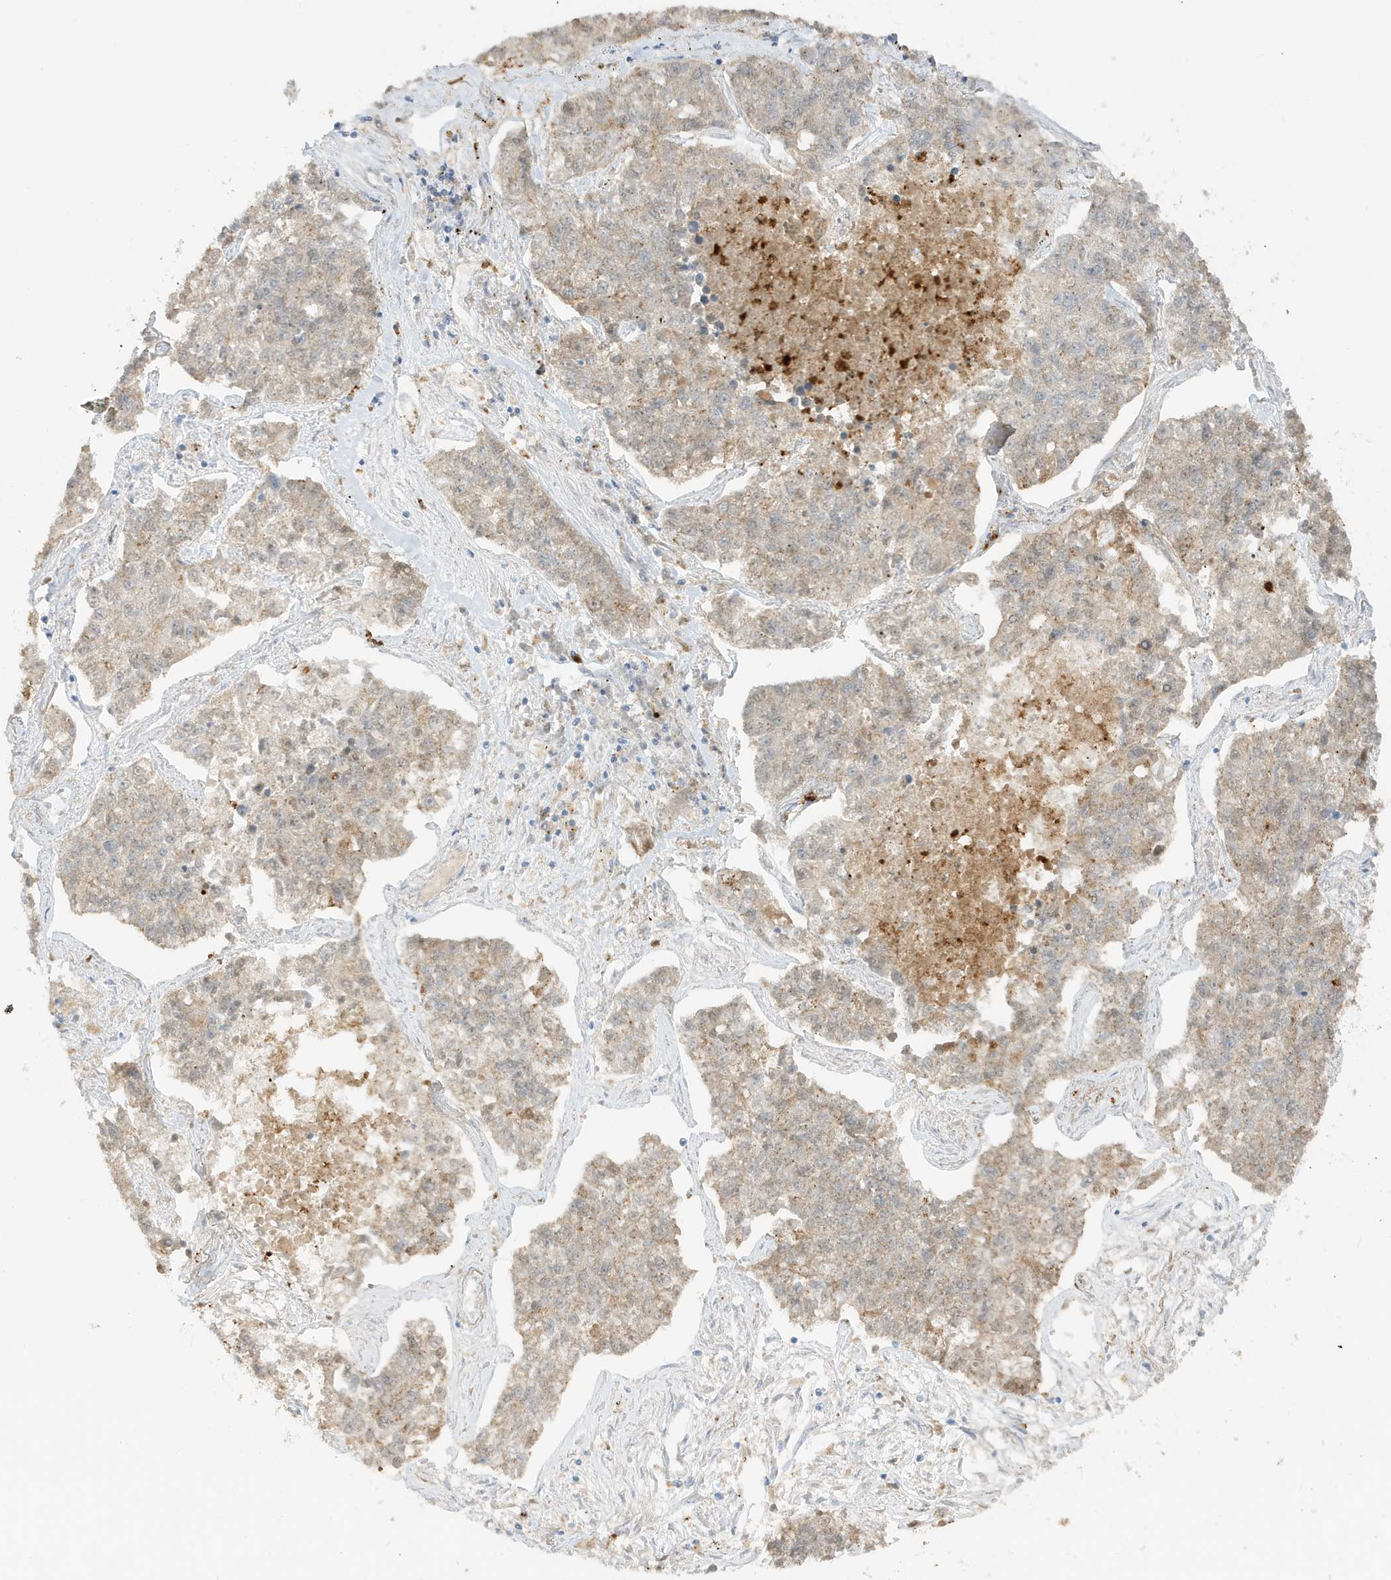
{"staining": {"intensity": "weak", "quantity": "25%-75%", "location": "cytoplasmic/membranous"}, "tissue": "lung cancer", "cell_type": "Tumor cells", "image_type": "cancer", "snomed": [{"axis": "morphology", "description": "Adenocarcinoma, NOS"}, {"axis": "topography", "description": "Lung"}], "caption": "Lung cancer stained with a brown dye exhibits weak cytoplasmic/membranous positive staining in about 25%-75% of tumor cells.", "gene": "GCA", "patient": {"sex": "male", "age": 49}}